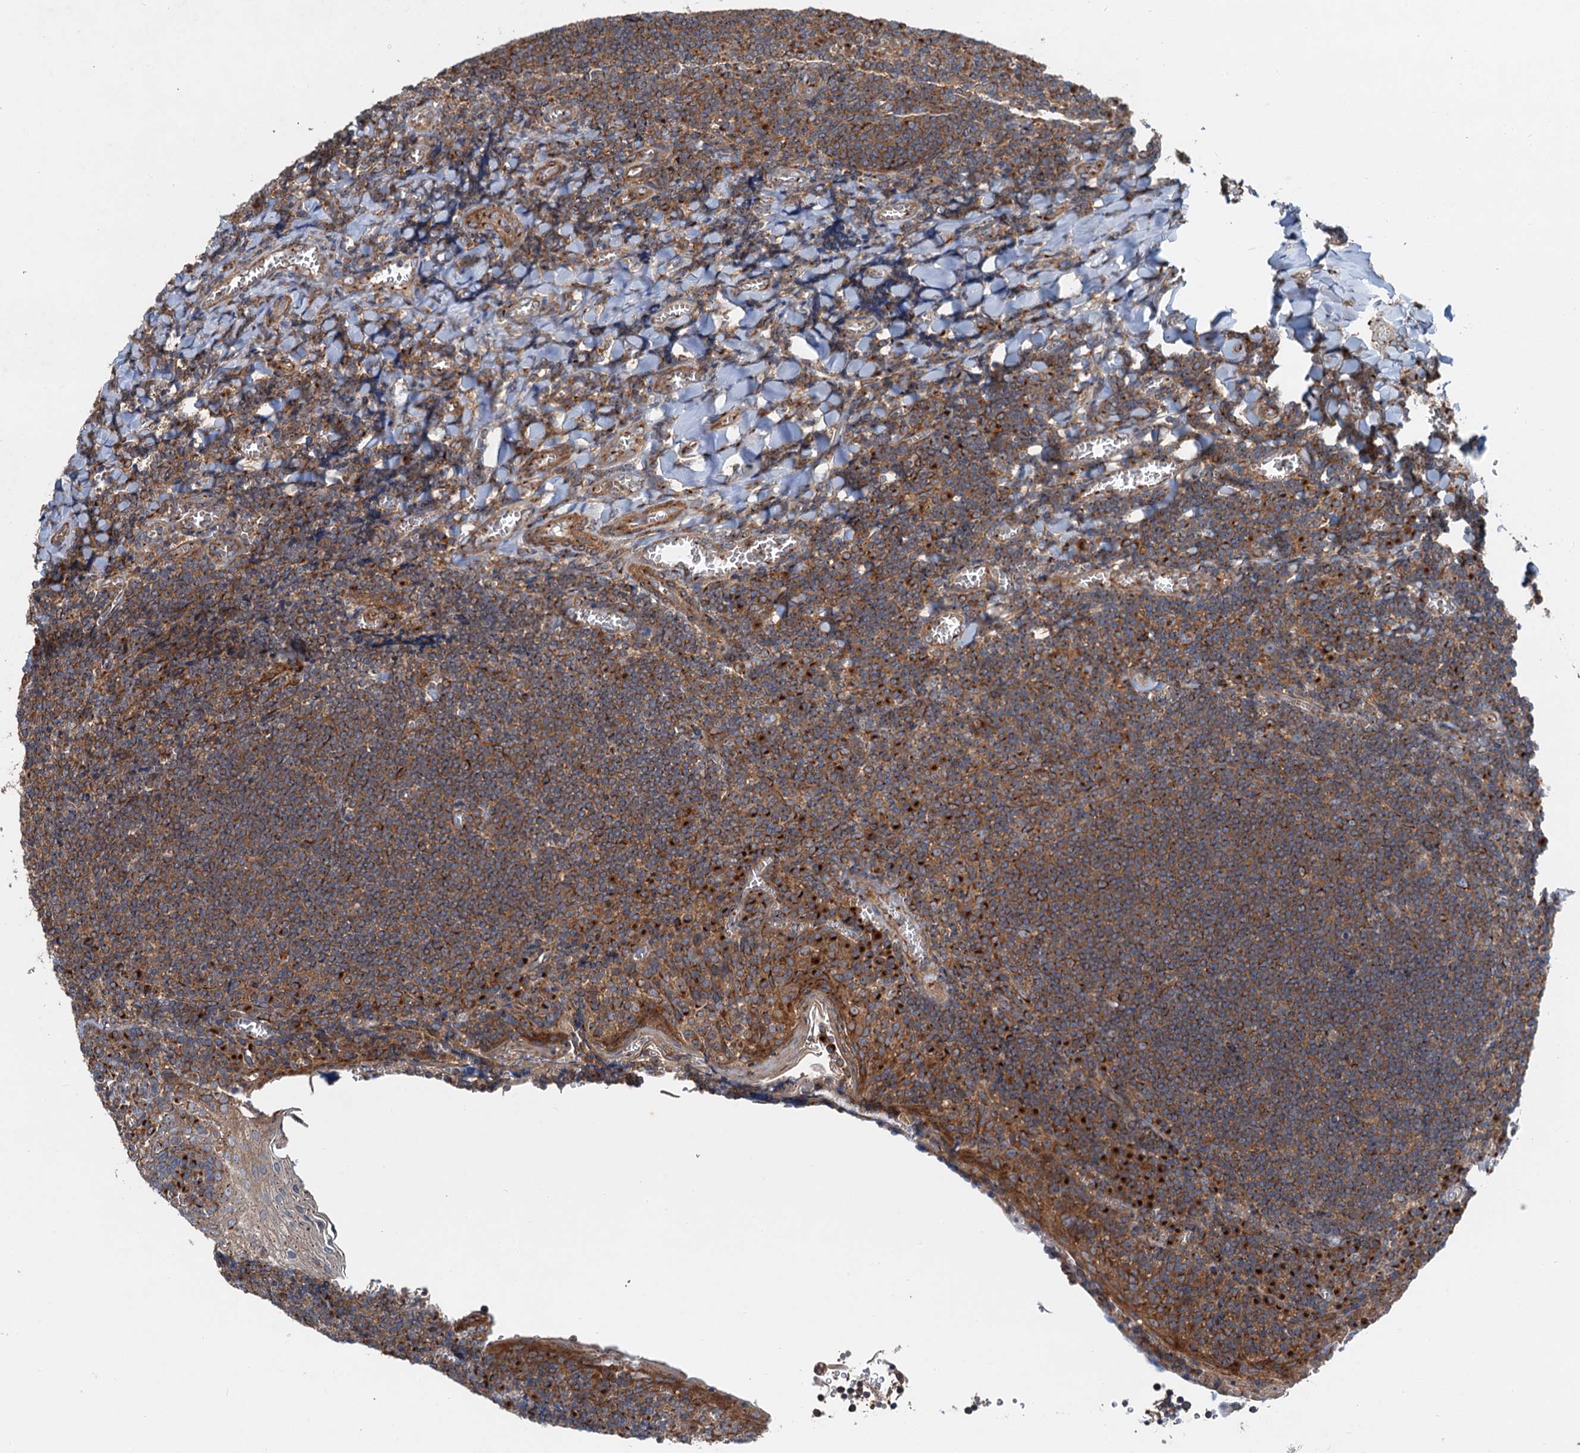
{"staining": {"intensity": "moderate", "quantity": ">75%", "location": "cytoplasmic/membranous"}, "tissue": "tonsil", "cell_type": "Germinal center cells", "image_type": "normal", "snomed": [{"axis": "morphology", "description": "Normal tissue, NOS"}, {"axis": "topography", "description": "Tonsil"}], "caption": "Tonsil stained with IHC displays moderate cytoplasmic/membranous positivity in about >75% of germinal center cells.", "gene": "ANKRD26", "patient": {"sex": "male", "age": 27}}